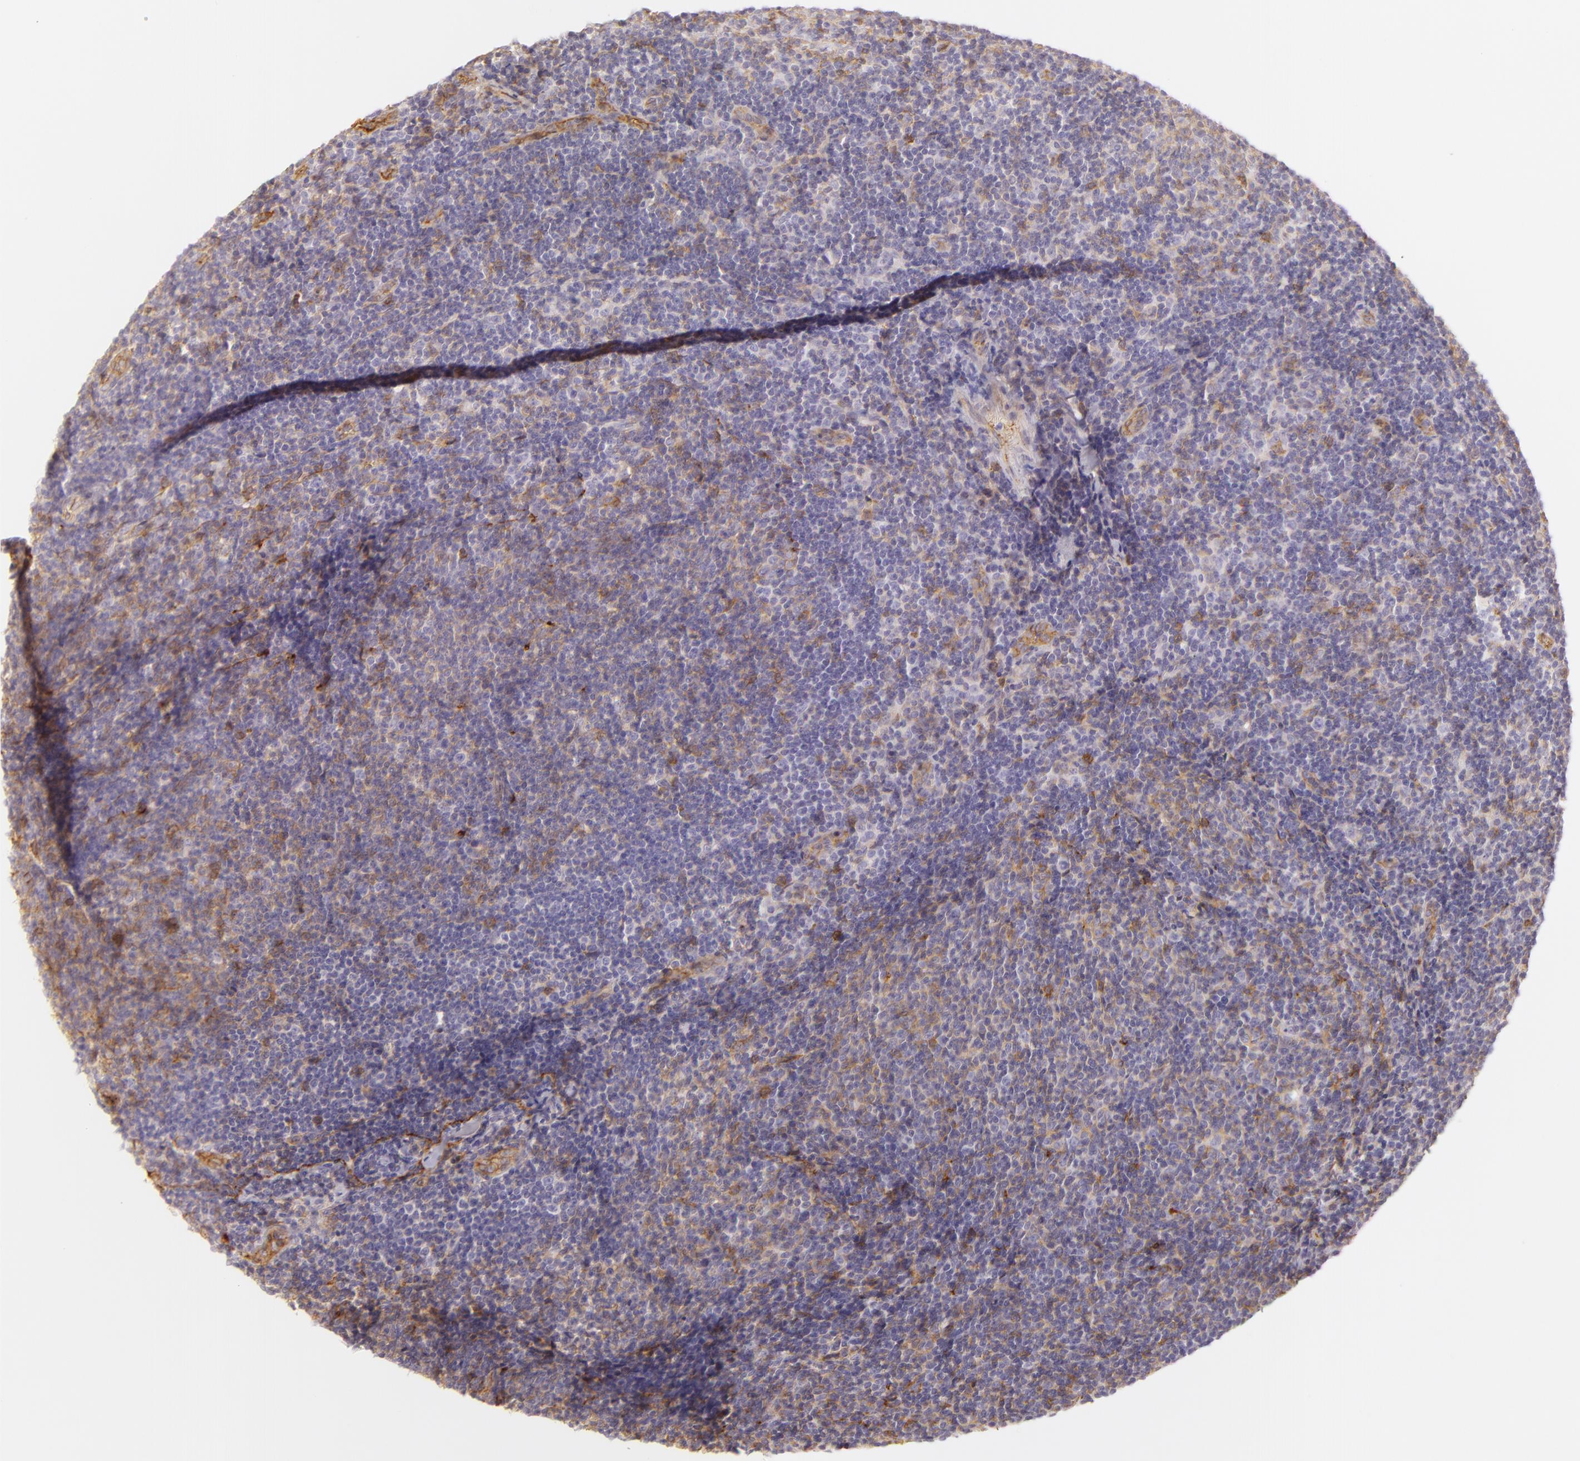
{"staining": {"intensity": "negative", "quantity": "none", "location": "none"}, "tissue": "lymphoma", "cell_type": "Tumor cells", "image_type": "cancer", "snomed": [{"axis": "morphology", "description": "Malignant lymphoma, non-Hodgkin's type, Low grade"}, {"axis": "topography", "description": "Lymph node"}], "caption": "Lymphoma was stained to show a protein in brown. There is no significant expression in tumor cells. (DAB immunohistochemistry visualized using brightfield microscopy, high magnification).", "gene": "CD59", "patient": {"sex": "male", "age": 49}}